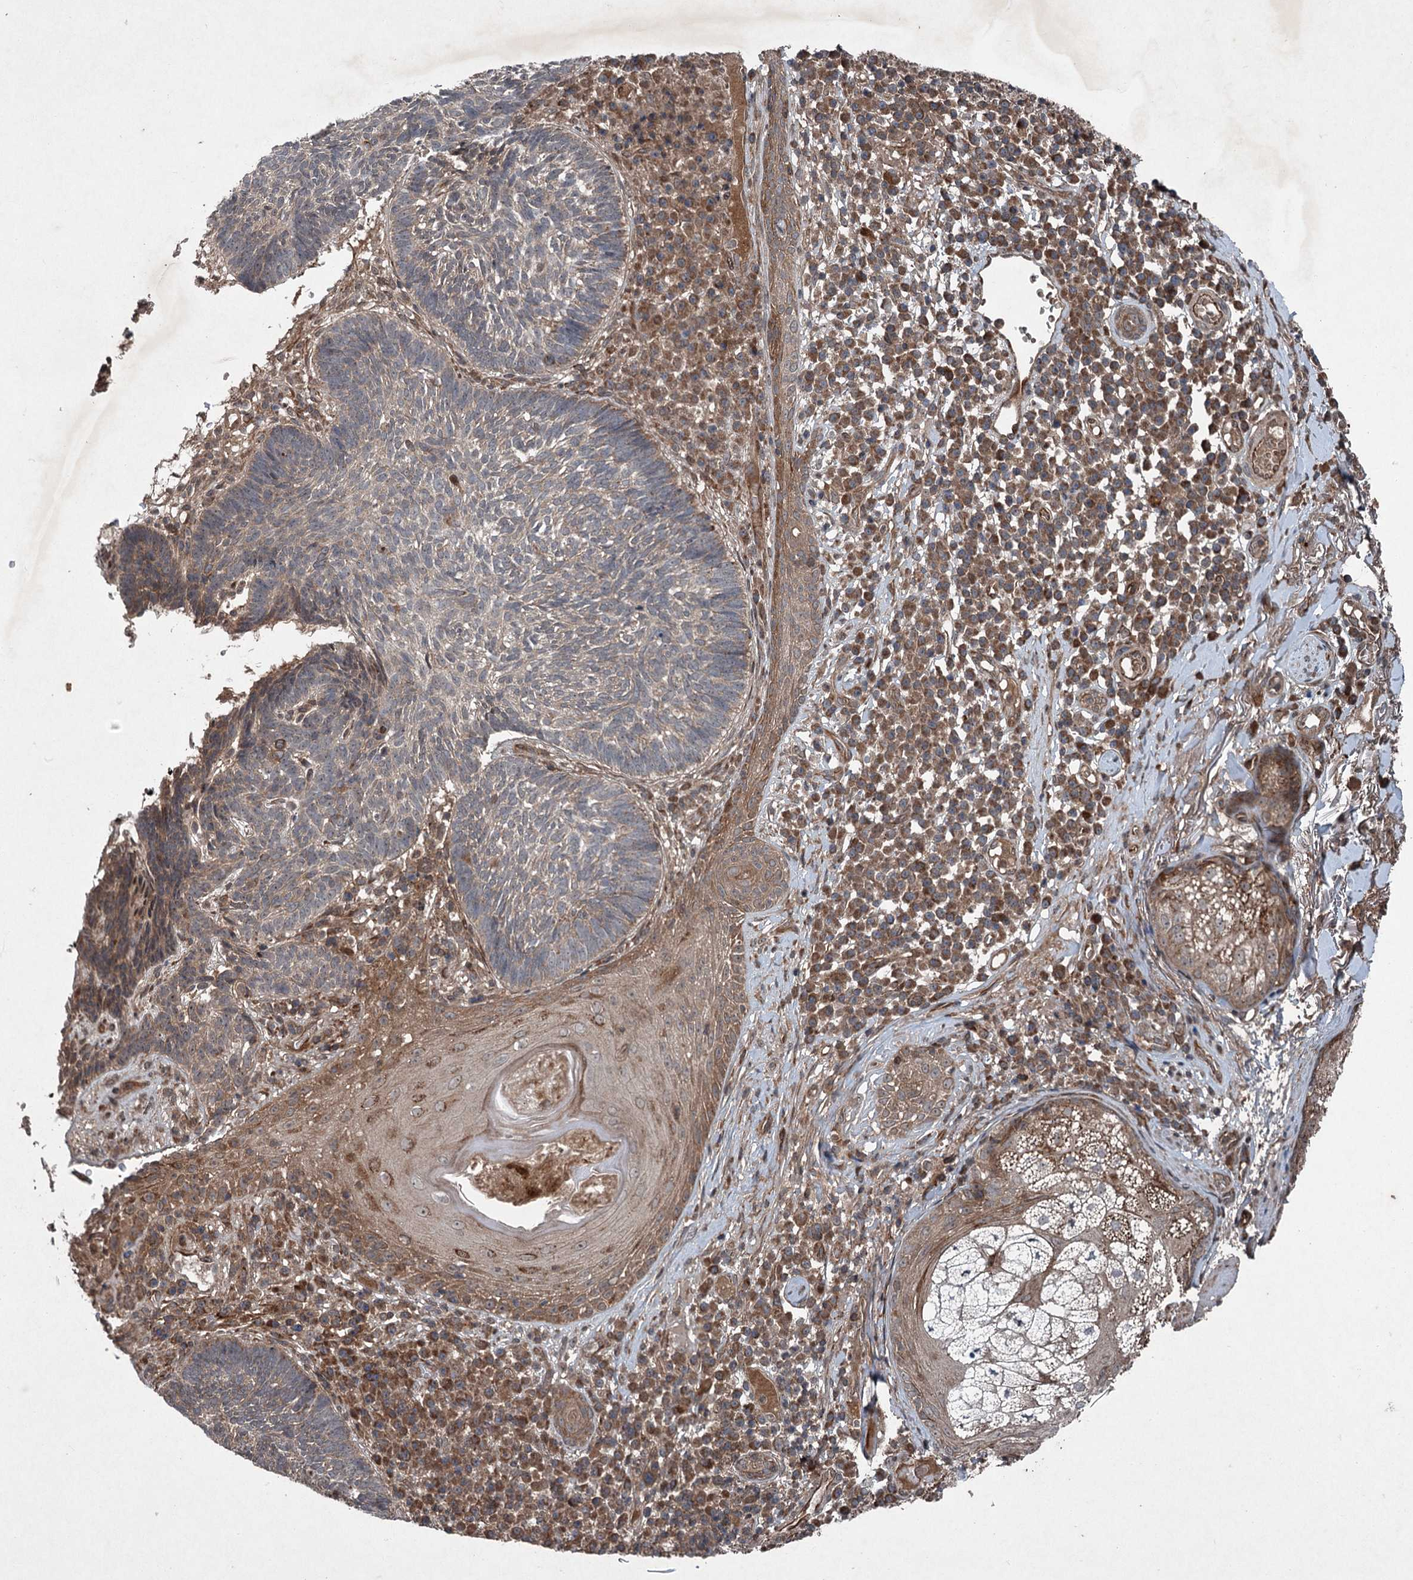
{"staining": {"intensity": "weak", "quantity": "25%-75%", "location": "cytoplasmic/membranous"}, "tissue": "skin cancer", "cell_type": "Tumor cells", "image_type": "cancer", "snomed": [{"axis": "morphology", "description": "Basal cell carcinoma"}, {"axis": "topography", "description": "Skin"}], "caption": "Basal cell carcinoma (skin) stained with DAB (3,3'-diaminobenzidine) IHC shows low levels of weak cytoplasmic/membranous expression in approximately 25%-75% of tumor cells.", "gene": "ALAS1", "patient": {"sex": "male", "age": 88}}